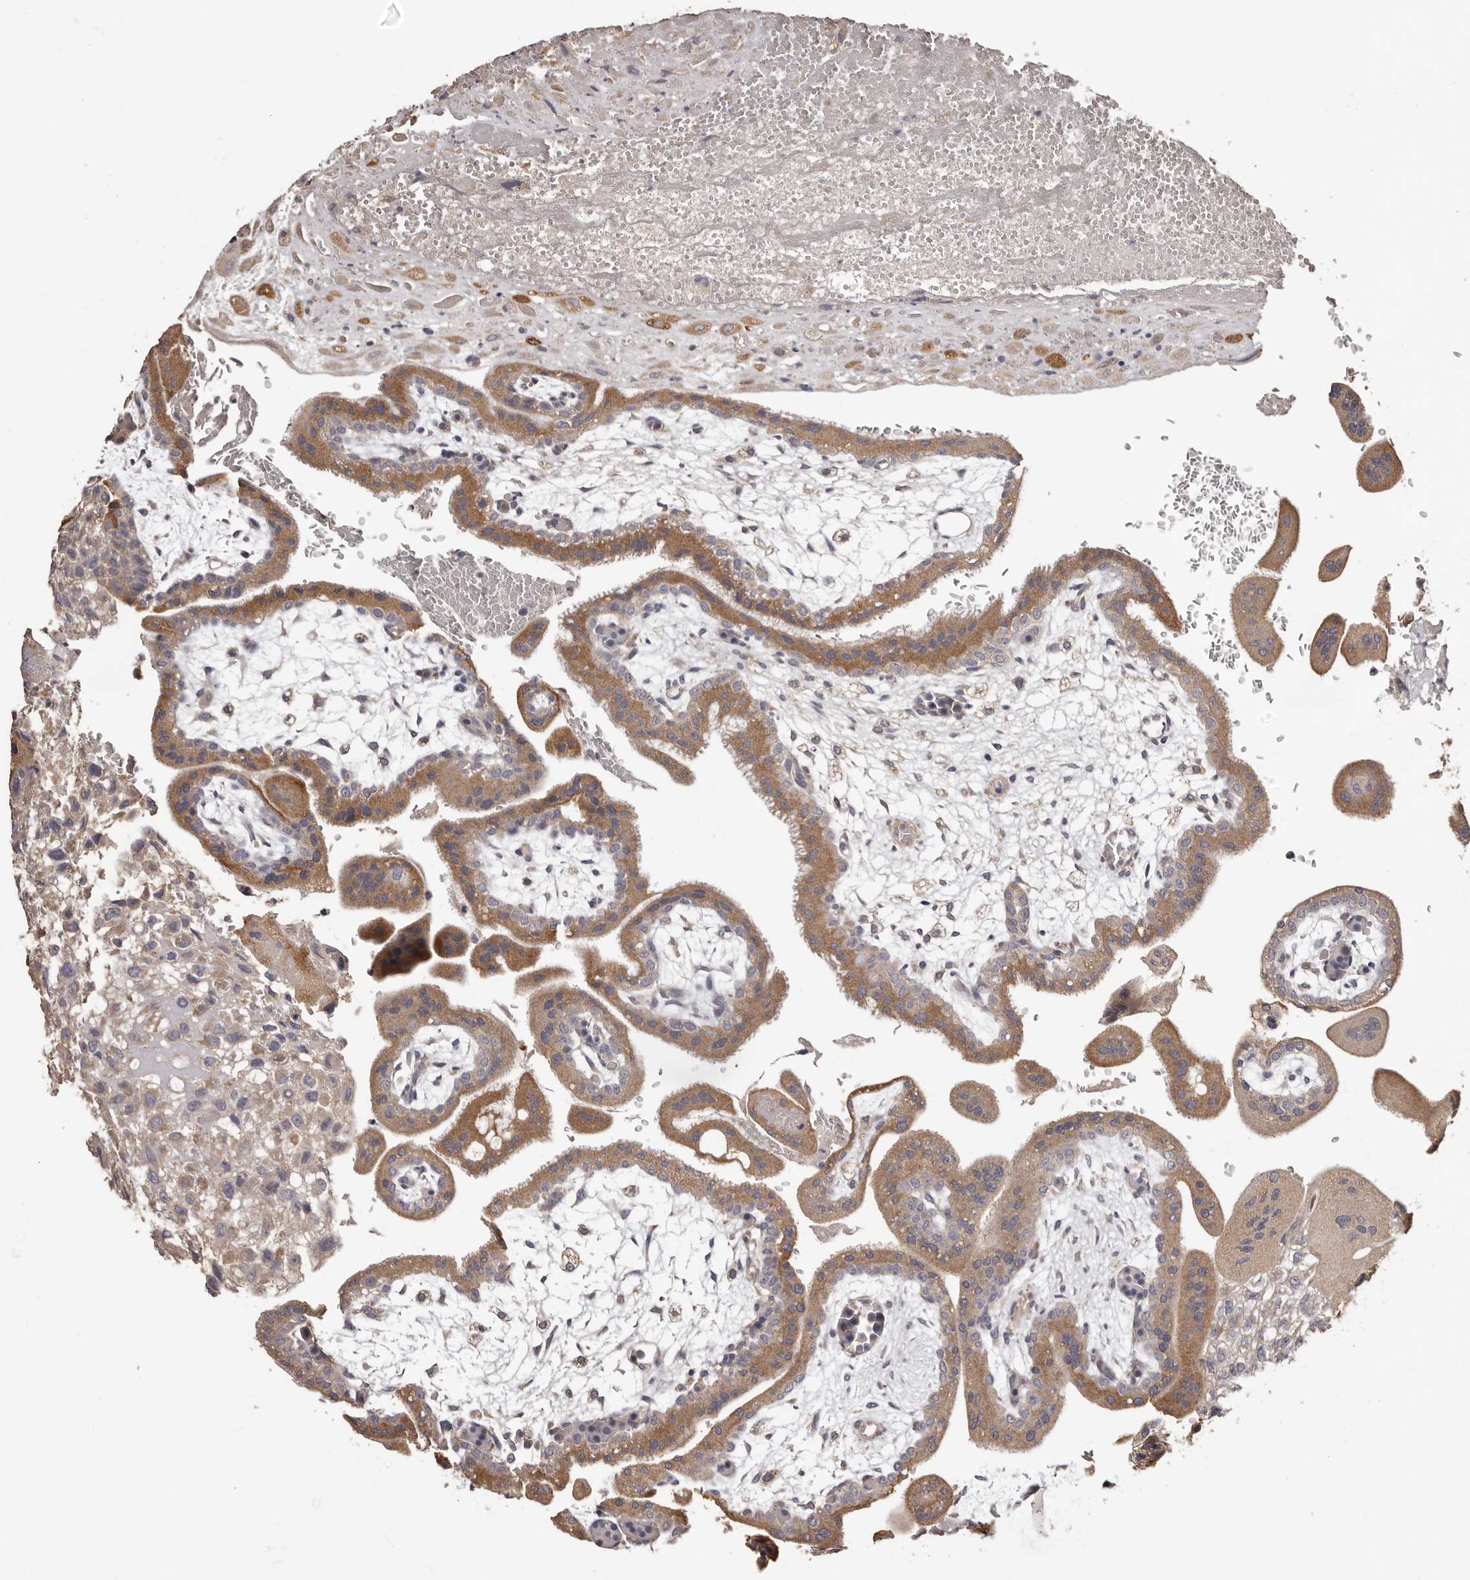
{"staining": {"intensity": "weak", "quantity": ">75%", "location": "cytoplasmic/membranous"}, "tissue": "placenta", "cell_type": "Decidual cells", "image_type": "normal", "snomed": [{"axis": "morphology", "description": "Normal tissue, NOS"}, {"axis": "topography", "description": "Placenta"}], "caption": "Immunohistochemical staining of normal human placenta displays low levels of weak cytoplasmic/membranous expression in approximately >75% of decidual cells. (brown staining indicates protein expression, while blue staining denotes nuclei).", "gene": "ETNK1", "patient": {"sex": "female", "age": 35}}